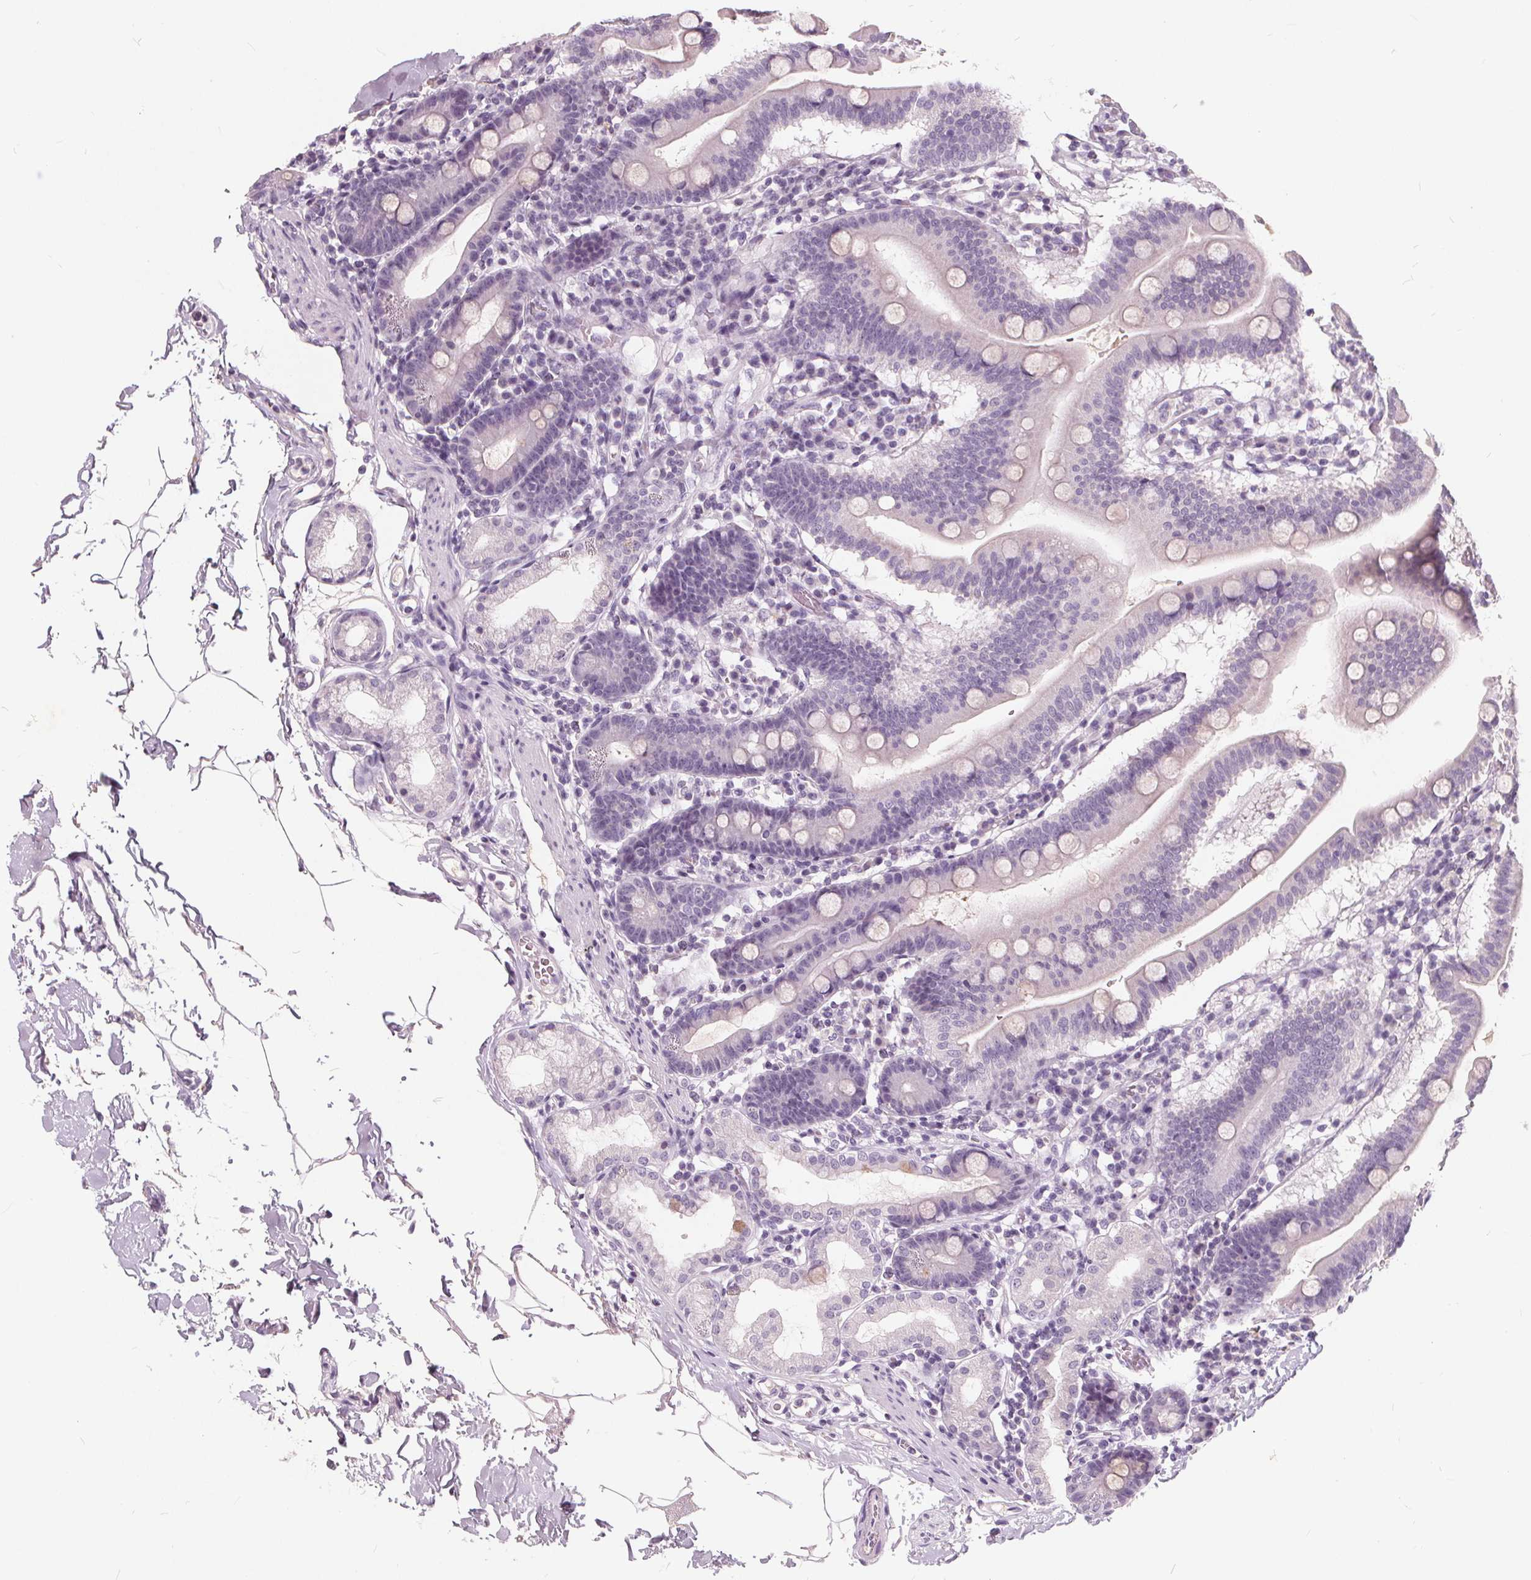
{"staining": {"intensity": "weak", "quantity": "<25%", "location": "cytoplasmic/membranous"}, "tissue": "duodenum", "cell_type": "Glandular cells", "image_type": "normal", "snomed": [{"axis": "morphology", "description": "Normal tissue, NOS"}, {"axis": "topography", "description": "Pancreas"}, {"axis": "topography", "description": "Duodenum"}], "caption": "The histopathology image reveals no staining of glandular cells in benign duodenum.", "gene": "PLA2G2E", "patient": {"sex": "male", "age": 59}}